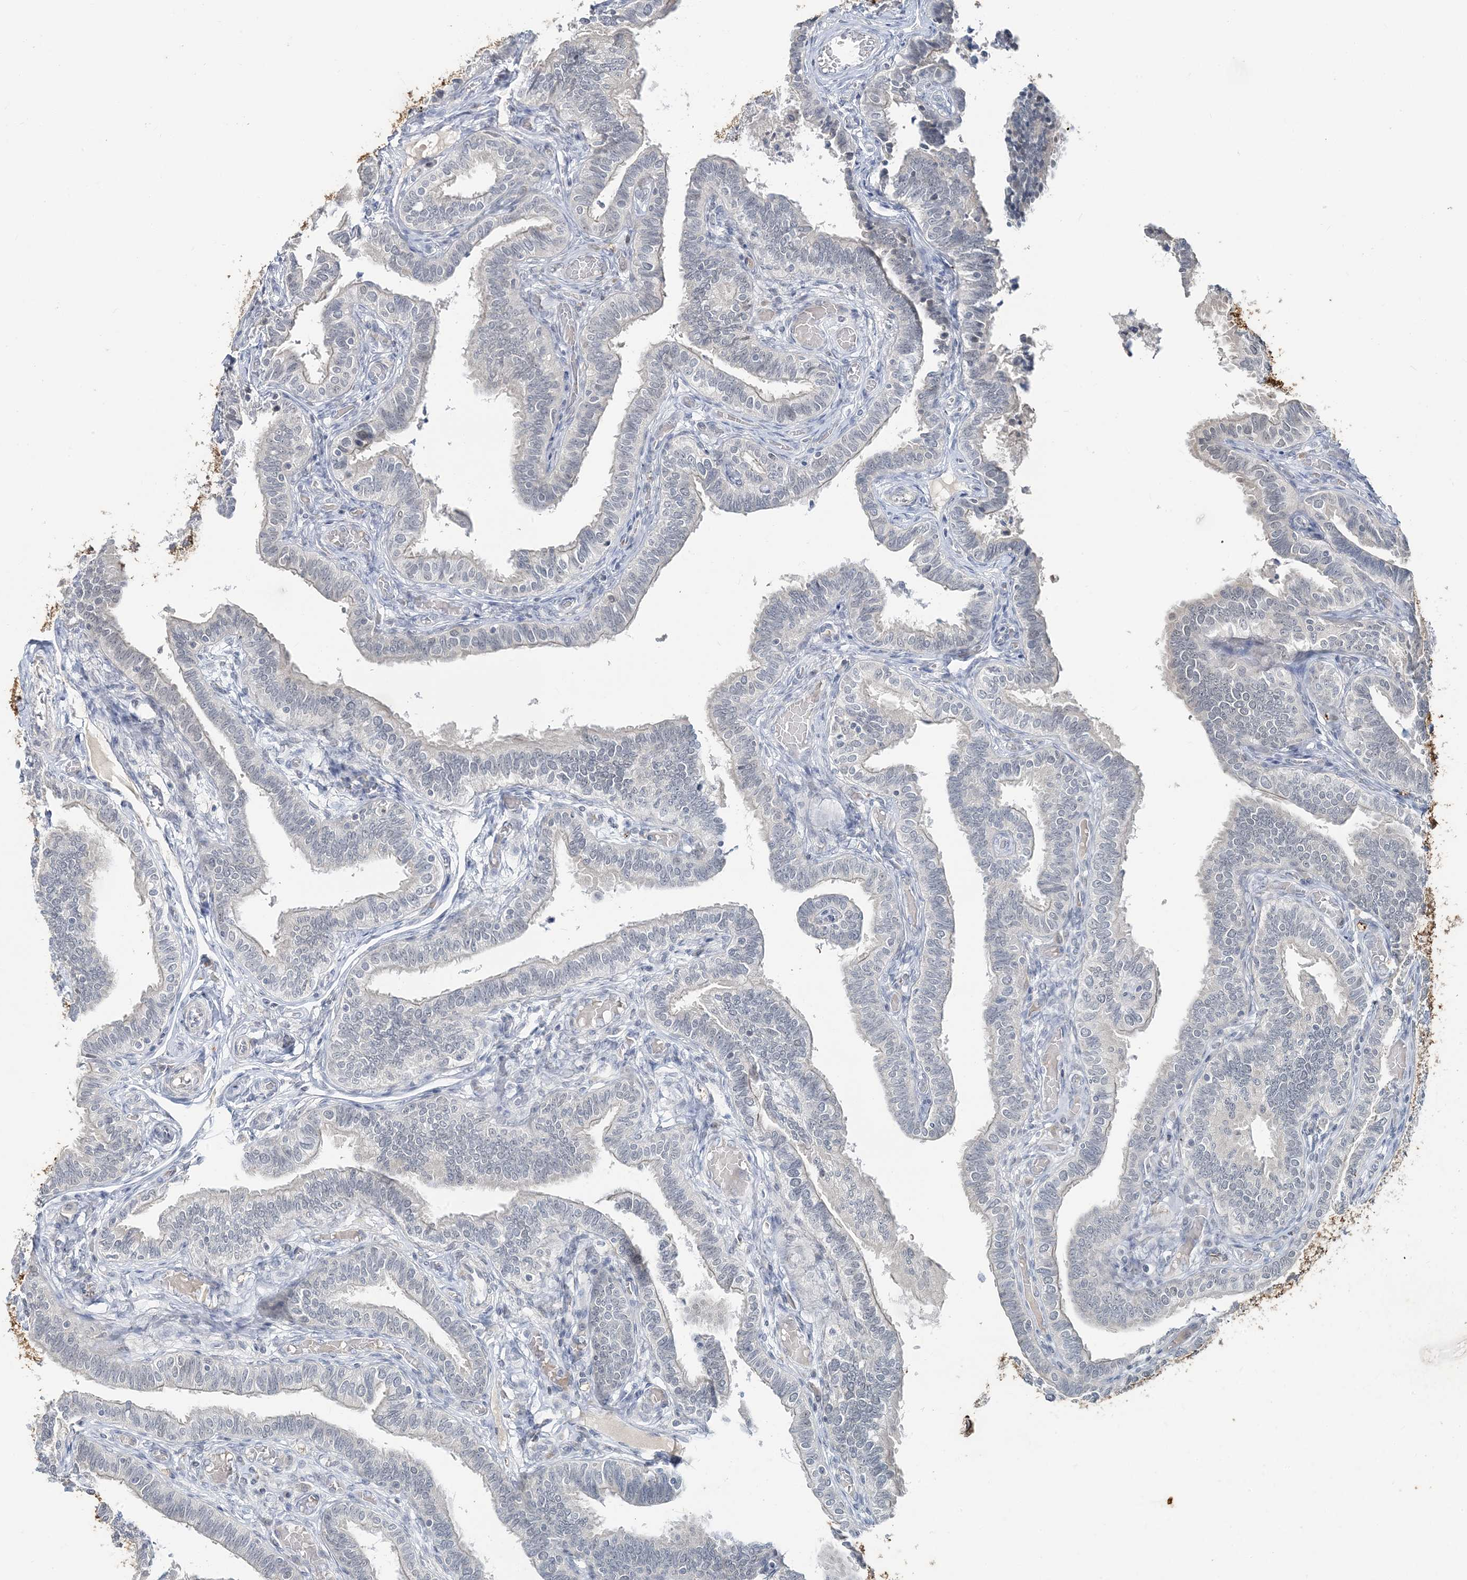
{"staining": {"intensity": "negative", "quantity": "none", "location": "none"}, "tissue": "fallopian tube", "cell_type": "Glandular cells", "image_type": "normal", "snomed": [{"axis": "morphology", "description": "Normal tissue, NOS"}, {"axis": "topography", "description": "Fallopian tube"}], "caption": "This micrograph is of normal fallopian tube stained with immunohistochemistry (IHC) to label a protein in brown with the nuclei are counter-stained blue. There is no positivity in glandular cells.", "gene": "LEXM", "patient": {"sex": "female", "age": 39}}